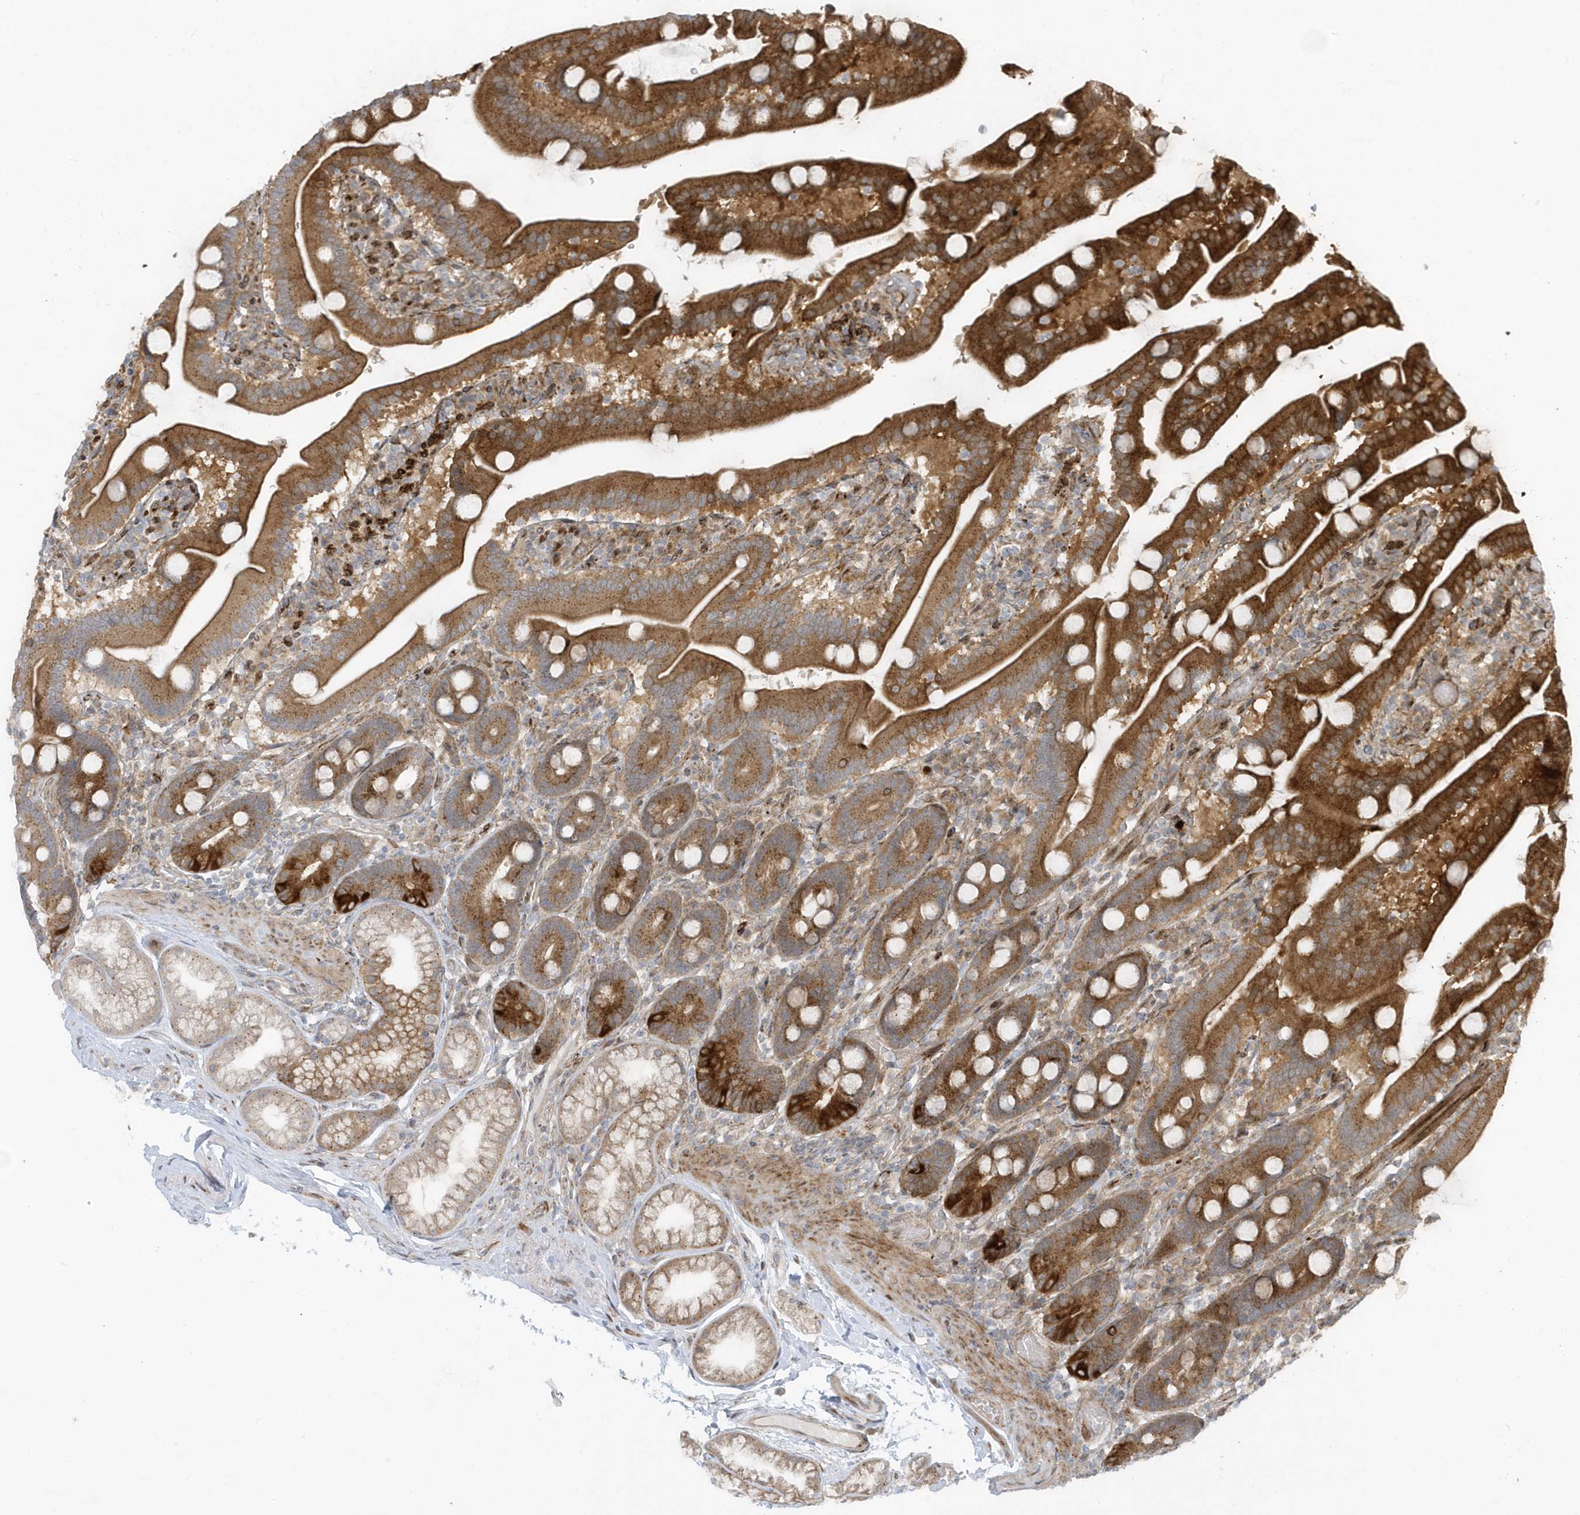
{"staining": {"intensity": "moderate", "quantity": ">75%", "location": "cytoplasmic/membranous"}, "tissue": "duodenum", "cell_type": "Glandular cells", "image_type": "normal", "snomed": [{"axis": "morphology", "description": "Normal tissue, NOS"}, {"axis": "topography", "description": "Duodenum"}], "caption": "This is a micrograph of immunohistochemistry (IHC) staining of benign duodenum, which shows moderate expression in the cytoplasmic/membranous of glandular cells.", "gene": "FAM98A", "patient": {"sex": "male", "age": 55}}